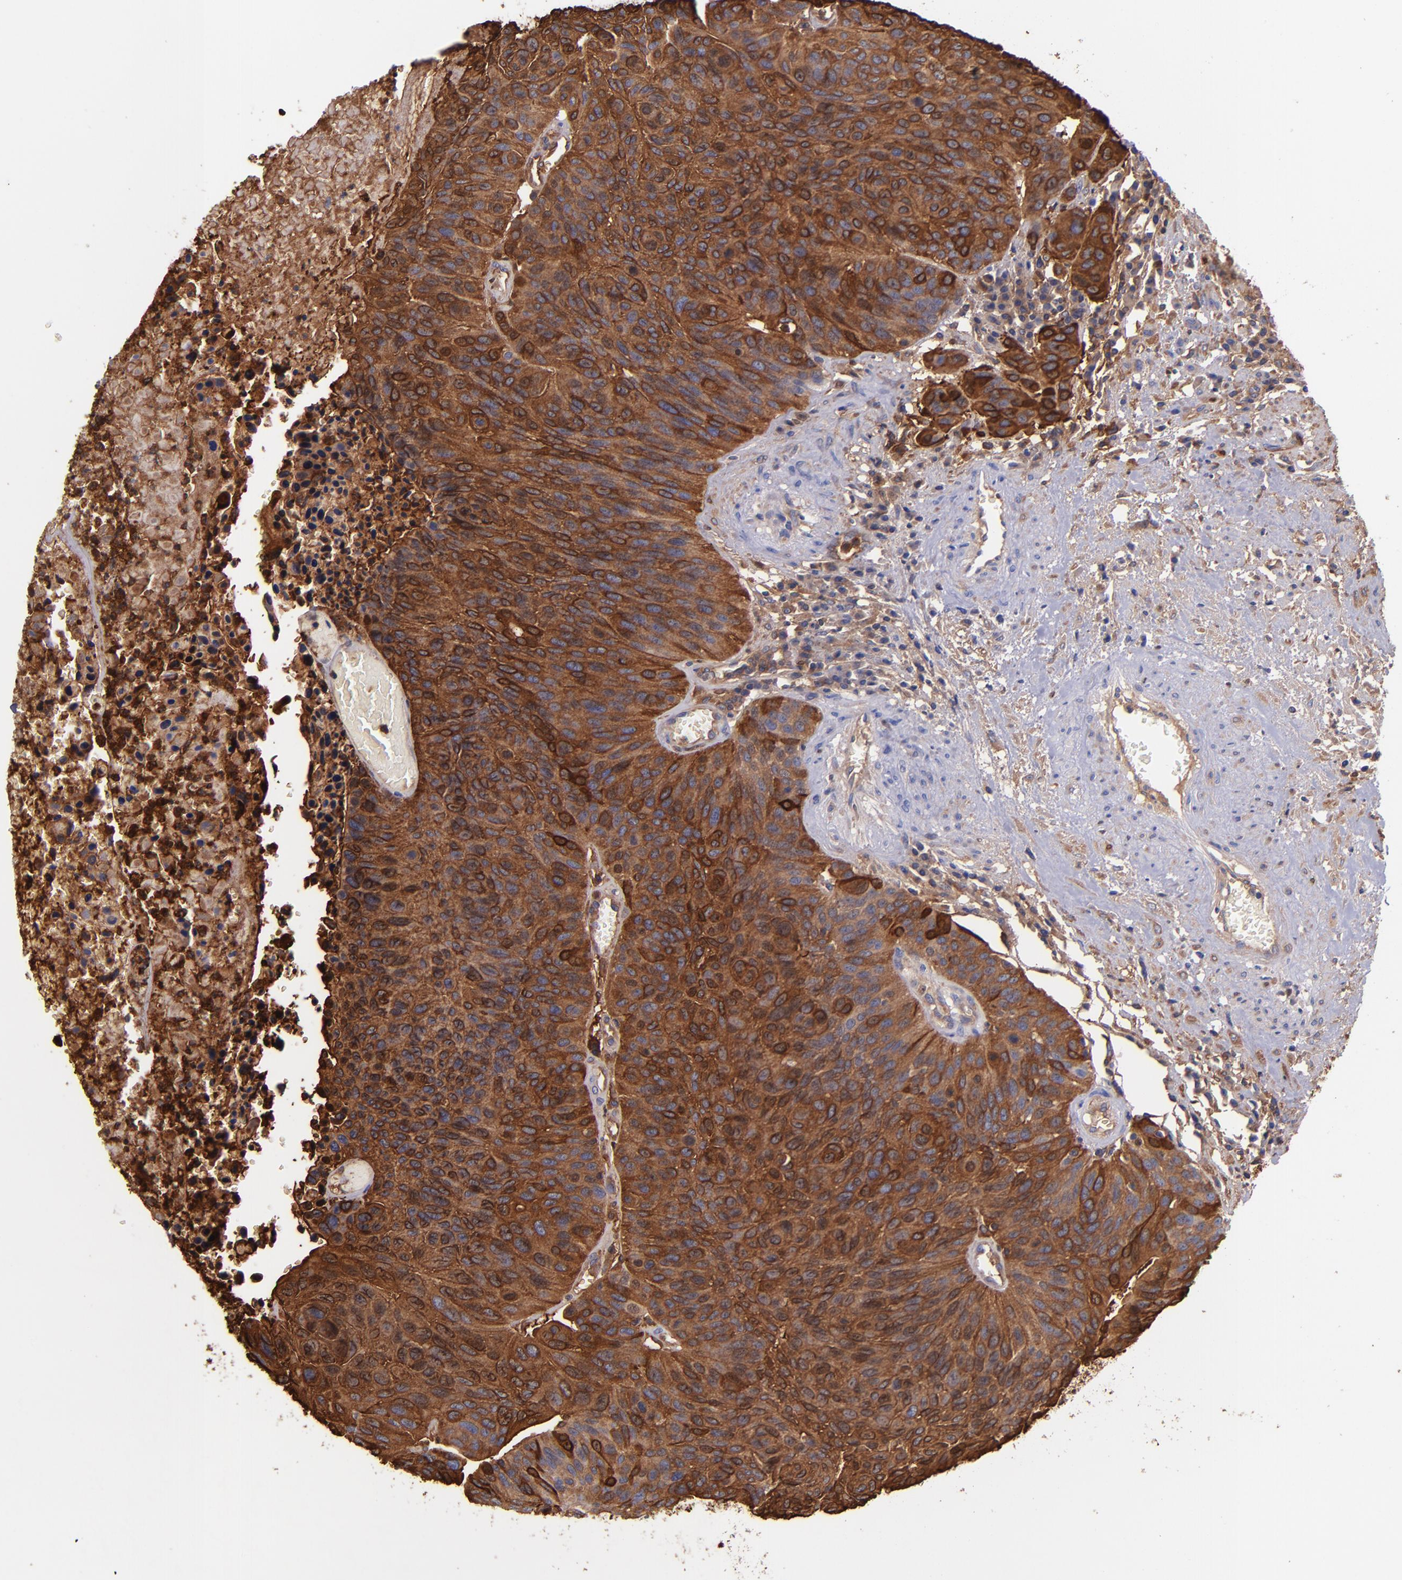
{"staining": {"intensity": "strong", "quantity": ">75%", "location": "cytoplasmic/membranous"}, "tissue": "urothelial cancer", "cell_type": "Tumor cells", "image_type": "cancer", "snomed": [{"axis": "morphology", "description": "Urothelial carcinoma, High grade"}, {"axis": "topography", "description": "Urinary bladder"}], "caption": "A micrograph showing strong cytoplasmic/membranous expression in approximately >75% of tumor cells in urothelial cancer, as visualized by brown immunohistochemical staining.", "gene": "IVL", "patient": {"sex": "male", "age": 66}}